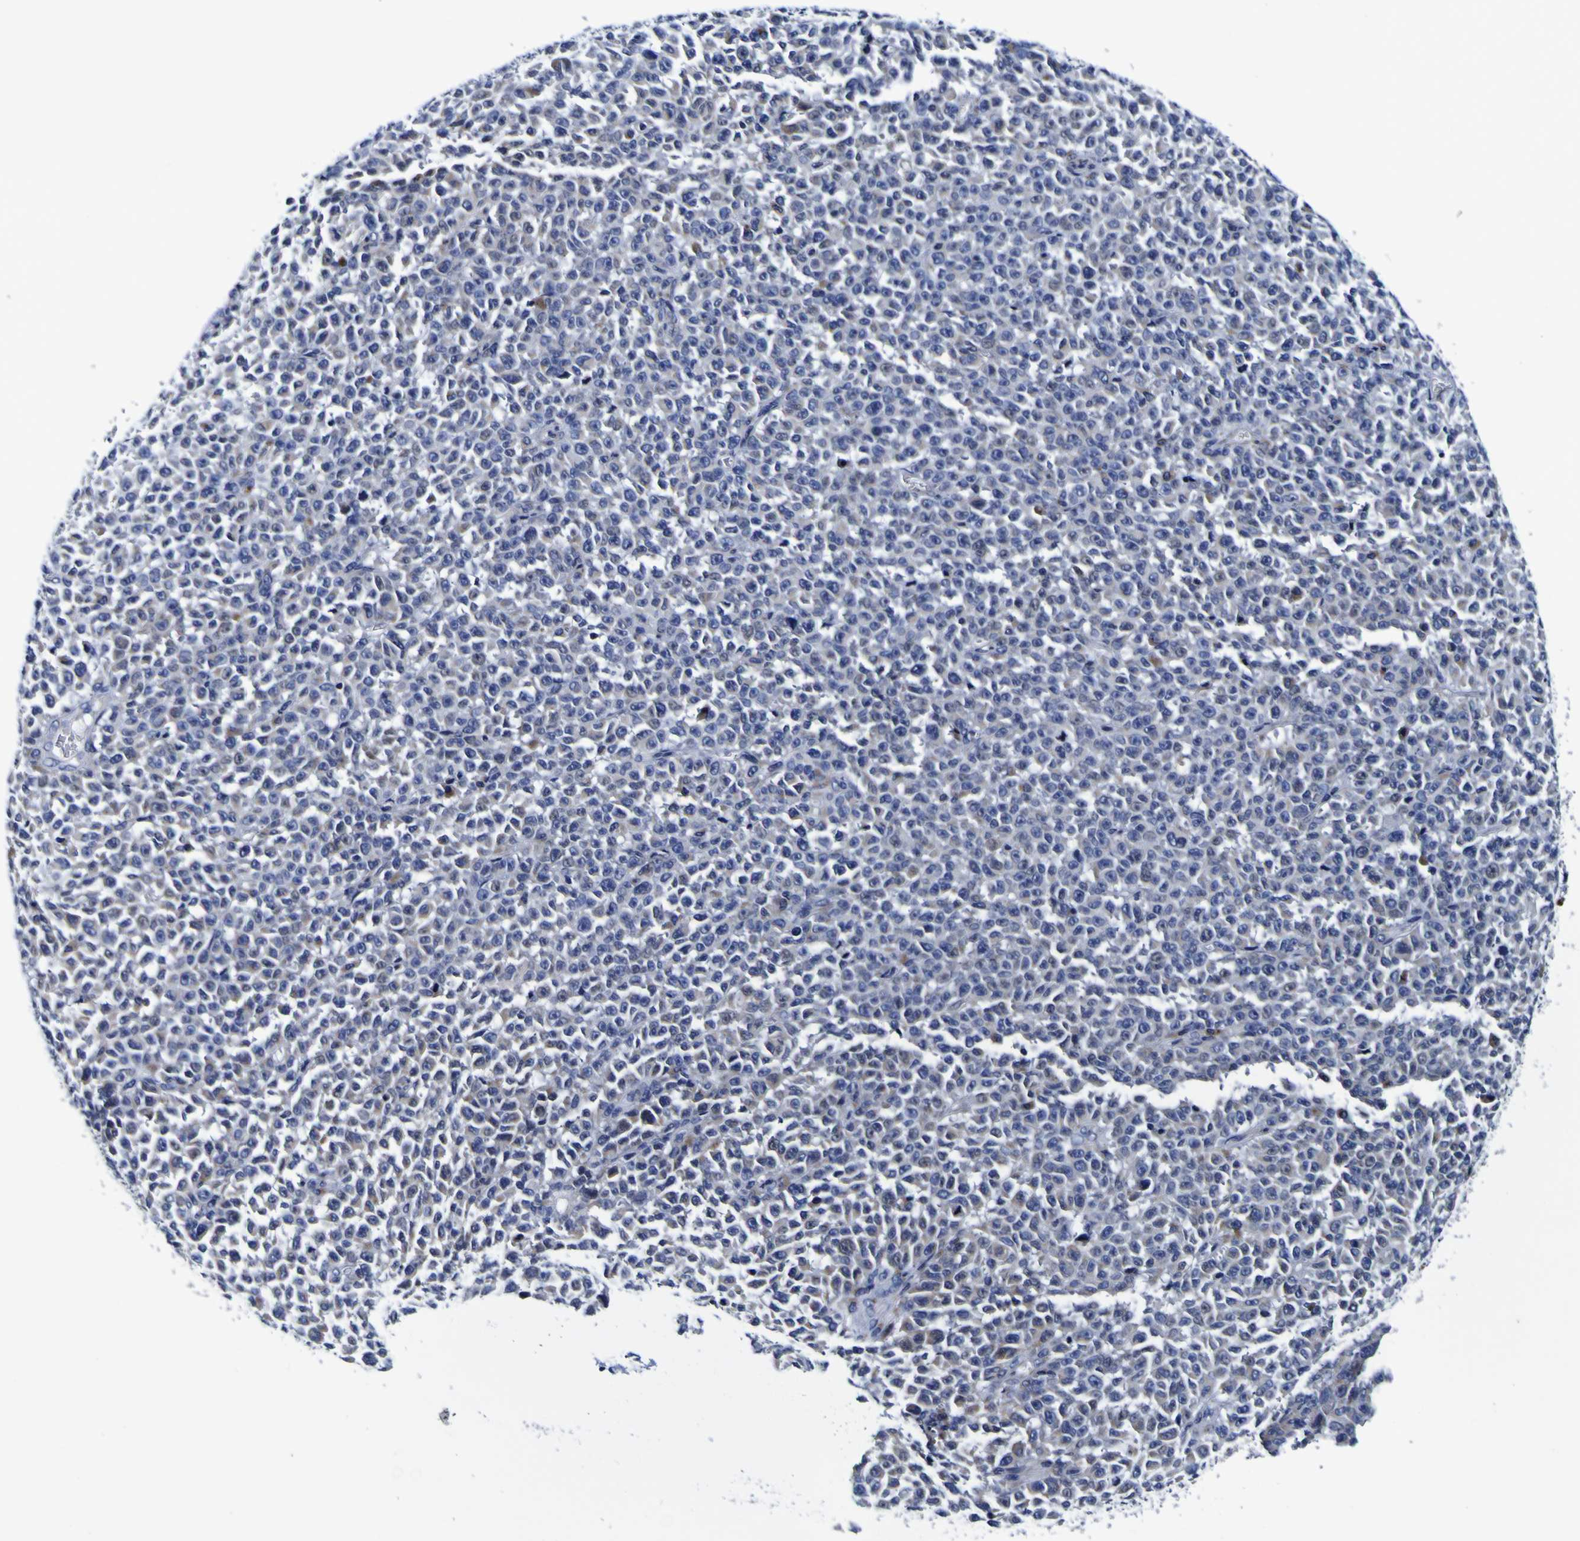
{"staining": {"intensity": "weak", "quantity": "<25%", "location": "cytoplasmic/membranous"}, "tissue": "melanoma", "cell_type": "Tumor cells", "image_type": "cancer", "snomed": [{"axis": "morphology", "description": "Malignant melanoma, NOS"}, {"axis": "topography", "description": "Skin"}], "caption": "Melanoma was stained to show a protein in brown. There is no significant expression in tumor cells.", "gene": "PDLIM4", "patient": {"sex": "female", "age": 82}}